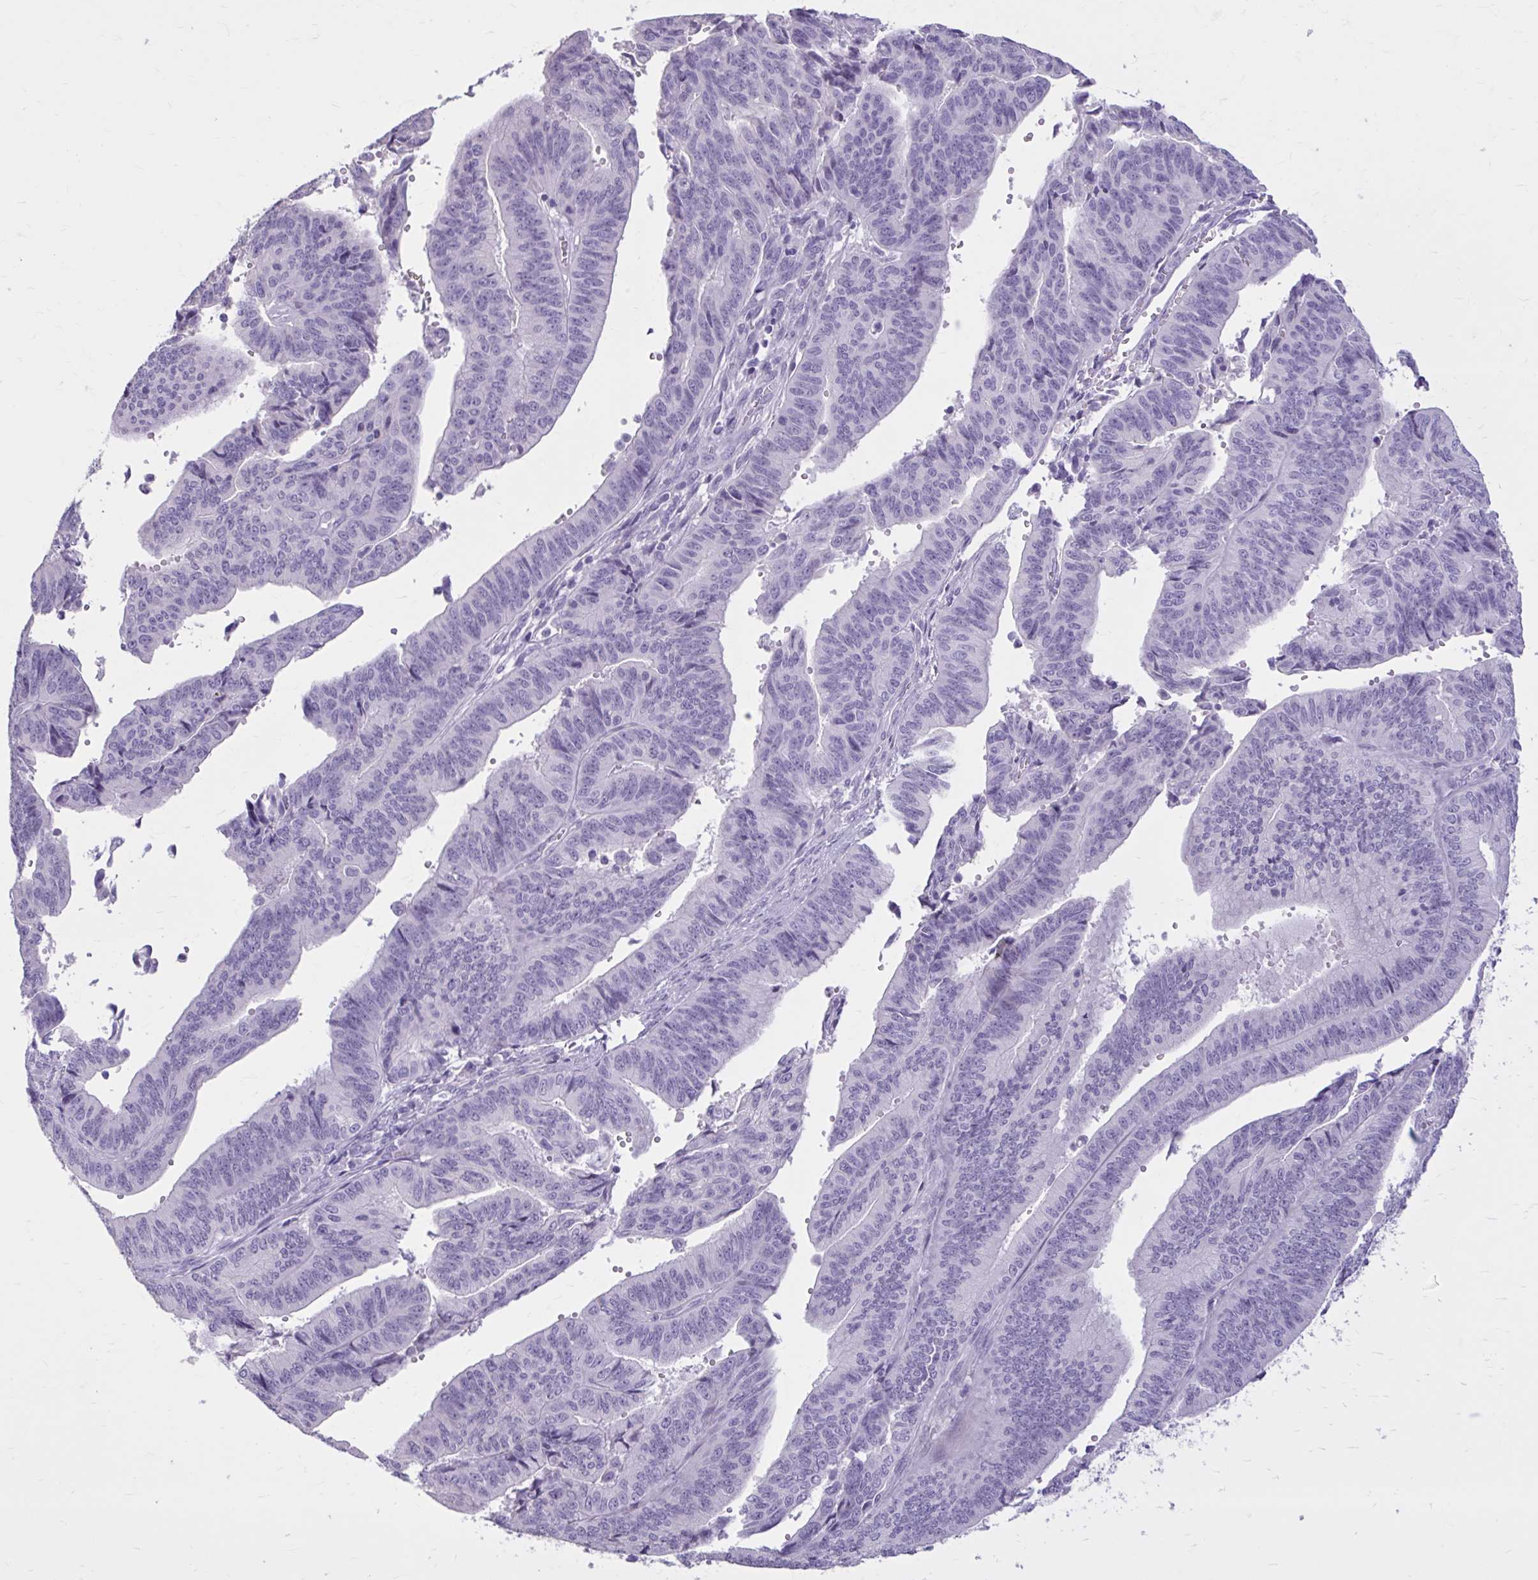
{"staining": {"intensity": "negative", "quantity": "none", "location": "none"}, "tissue": "endometrial cancer", "cell_type": "Tumor cells", "image_type": "cancer", "snomed": [{"axis": "morphology", "description": "Adenocarcinoma, NOS"}, {"axis": "topography", "description": "Endometrium"}], "caption": "High magnification brightfield microscopy of endometrial adenocarcinoma stained with DAB (brown) and counterstained with hematoxylin (blue): tumor cells show no significant expression.", "gene": "OR4B1", "patient": {"sex": "female", "age": 65}}